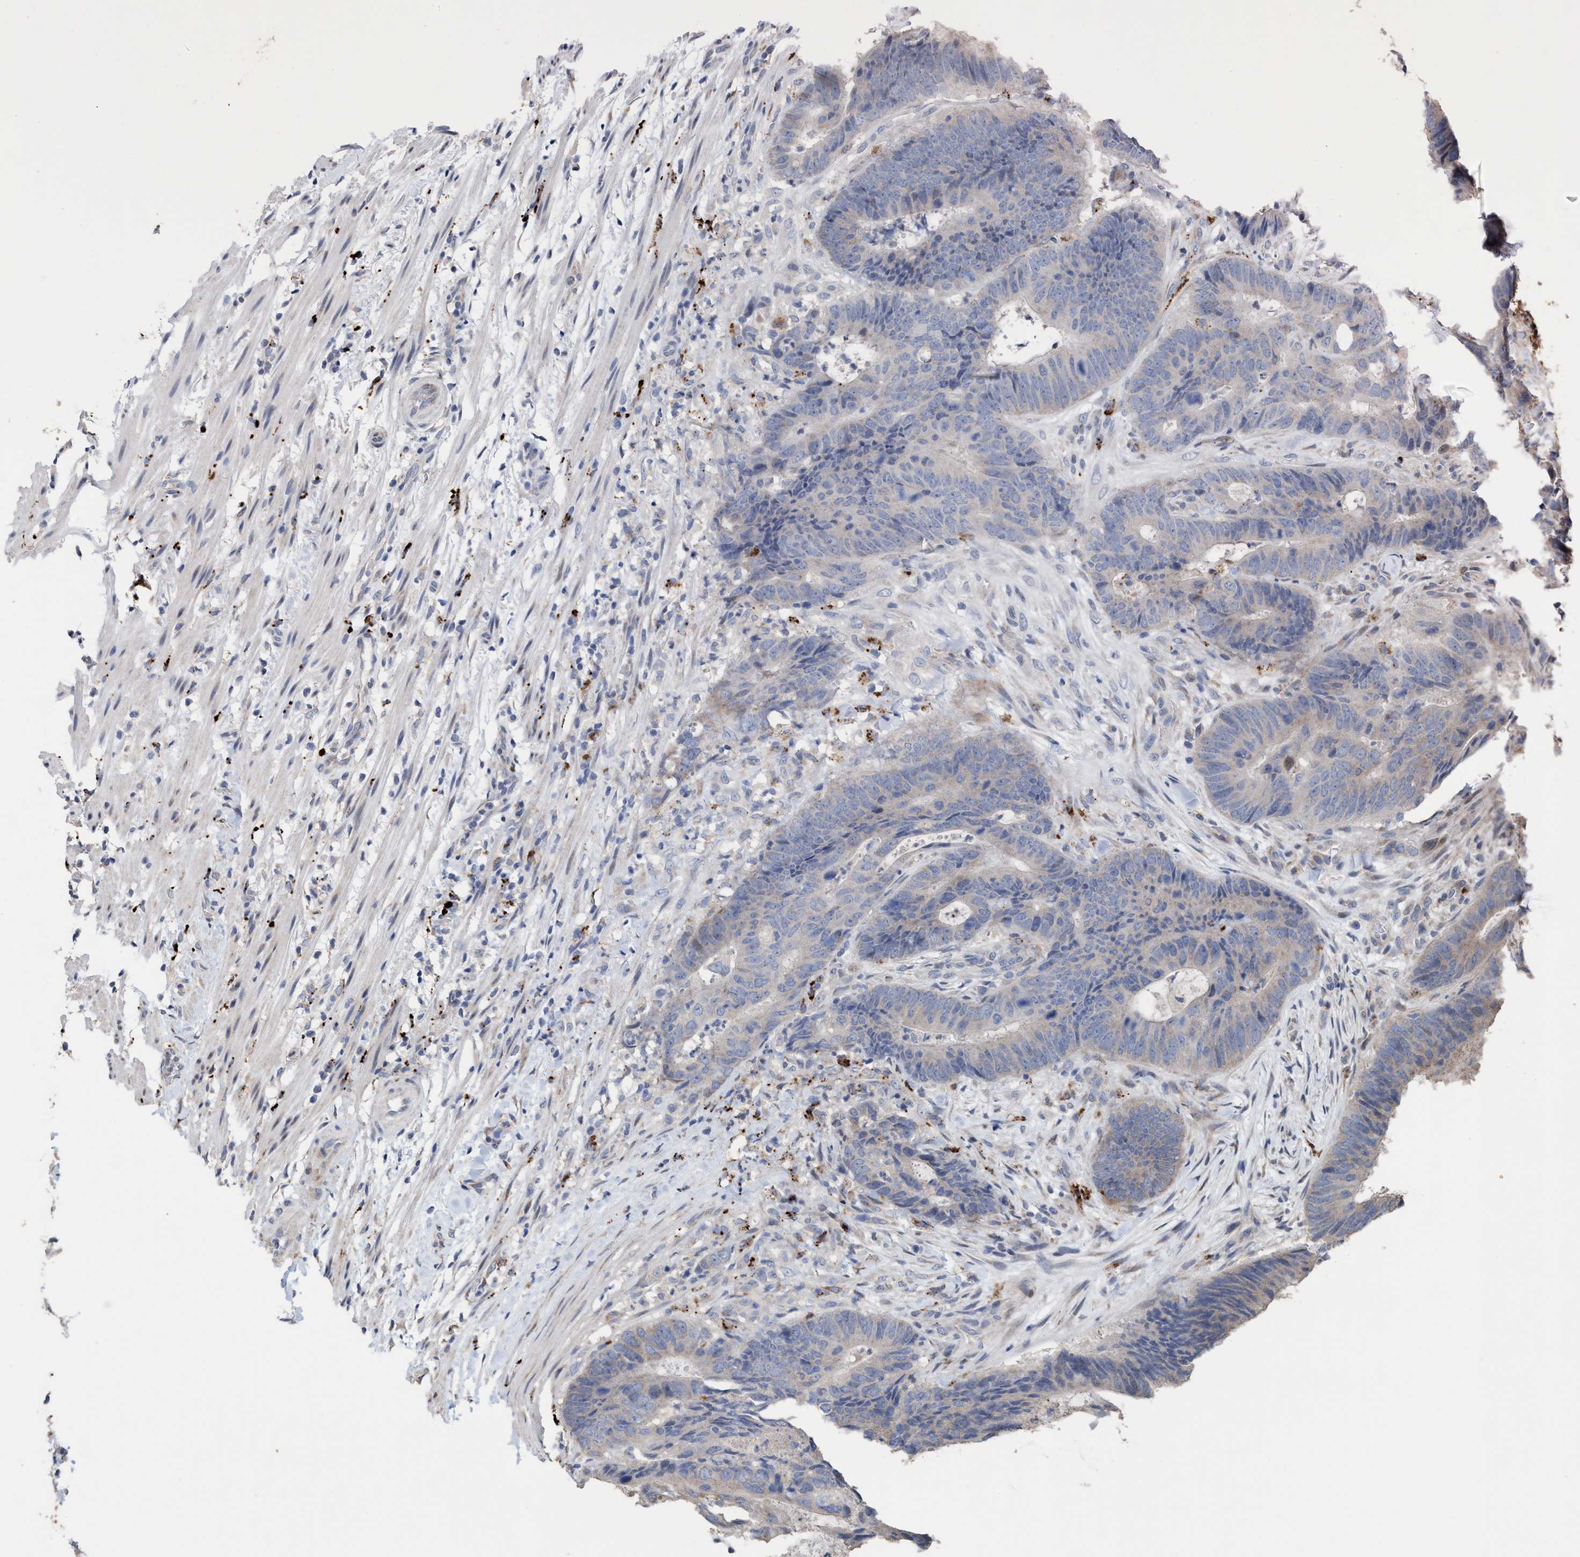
{"staining": {"intensity": "moderate", "quantity": "<25%", "location": "cytoplasmic/membranous"}, "tissue": "colorectal cancer", "cell_type": "Tumor cells", "image_type": "cancer", "snomed": [{"axis": "morphology", "description": "Adenocarcinoma, NOS"}, {"axis": "topography", "description": "Colon"}], "caption": "Immunohistochemistry staining of colorectal cancer, which demonstrates low levels of moderate cytoplasmic/membranous positivity in about <25% of tumor cells indicating moderate cytoplasmic/membranous protein staining. The staining was performed using DAB (3,3'-diaminobenzidine) (brown) for protein detection and nuclei were counterstained in hematoxylin (blue).", "gene": "BBS9", "patient": {"sex": "male", "age": 56}}